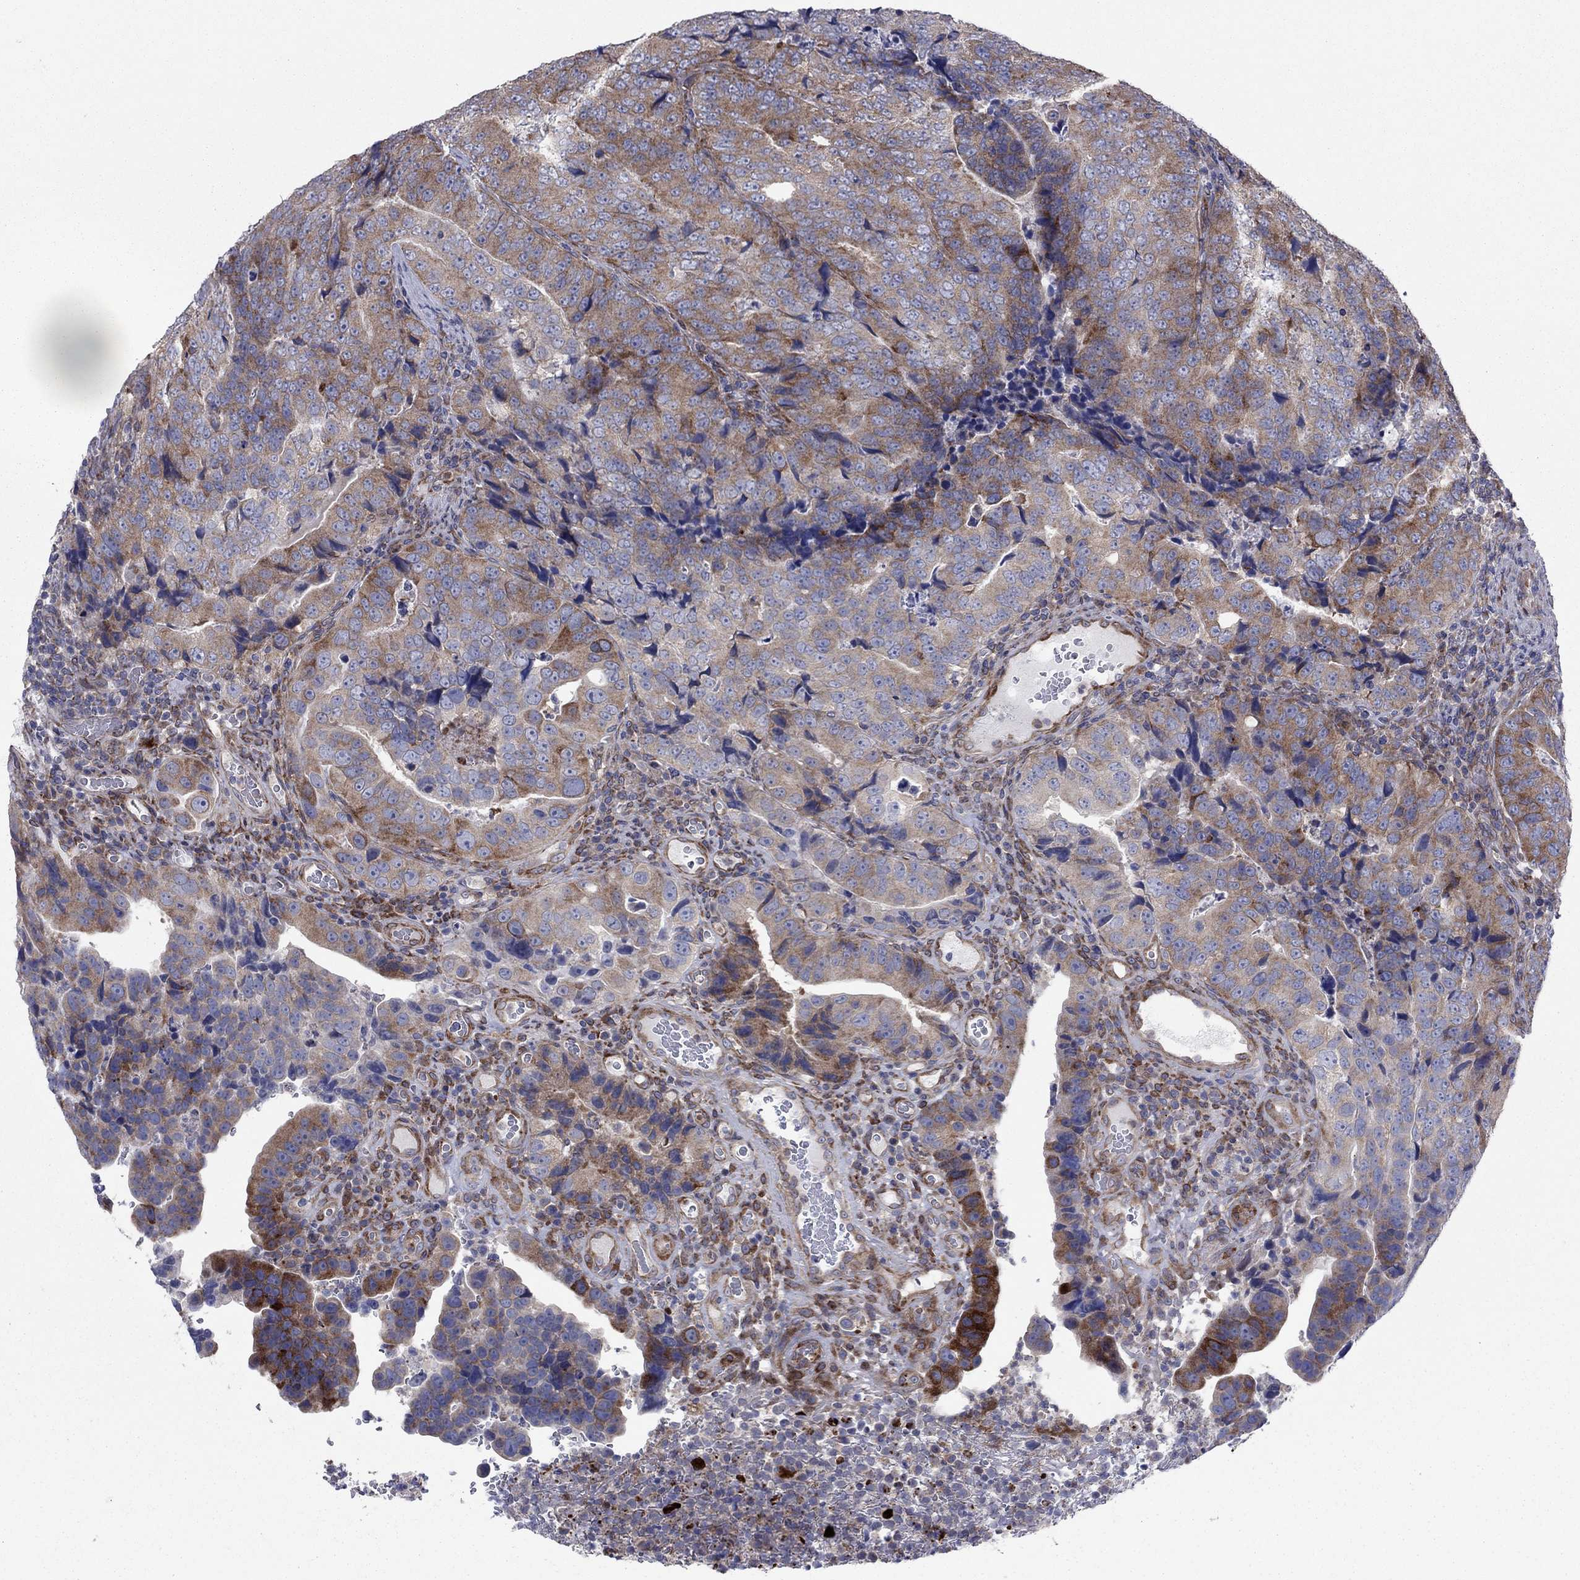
{"staining": {"intensity": "strong", "quantity": "25%-75%", "location": "cytoplasmic/membranous"}, "tissue": "colorectal cancer", "cell_type": "Tumor cells", "image_type": "cancer", "snomed": [{"axis": "morphology", "description": "Adenocarcinoma, NOS"}, {"axis": "topography", "description": "Colon"}], "caption": "Protein expression analysis of colorectal cancer demonstrates strong cytoplasmic/membranous staining in about 25%-75% of tumor cells. The staining was performed using DAB (3,3'-diaminobenzidine) to visualize the protein expression in brown, while the nuclei were stained in blue with hematoxylin (Magnification: 20x).", "gene": "GPR155", "patient": {"sex": "female", "age": 72}}